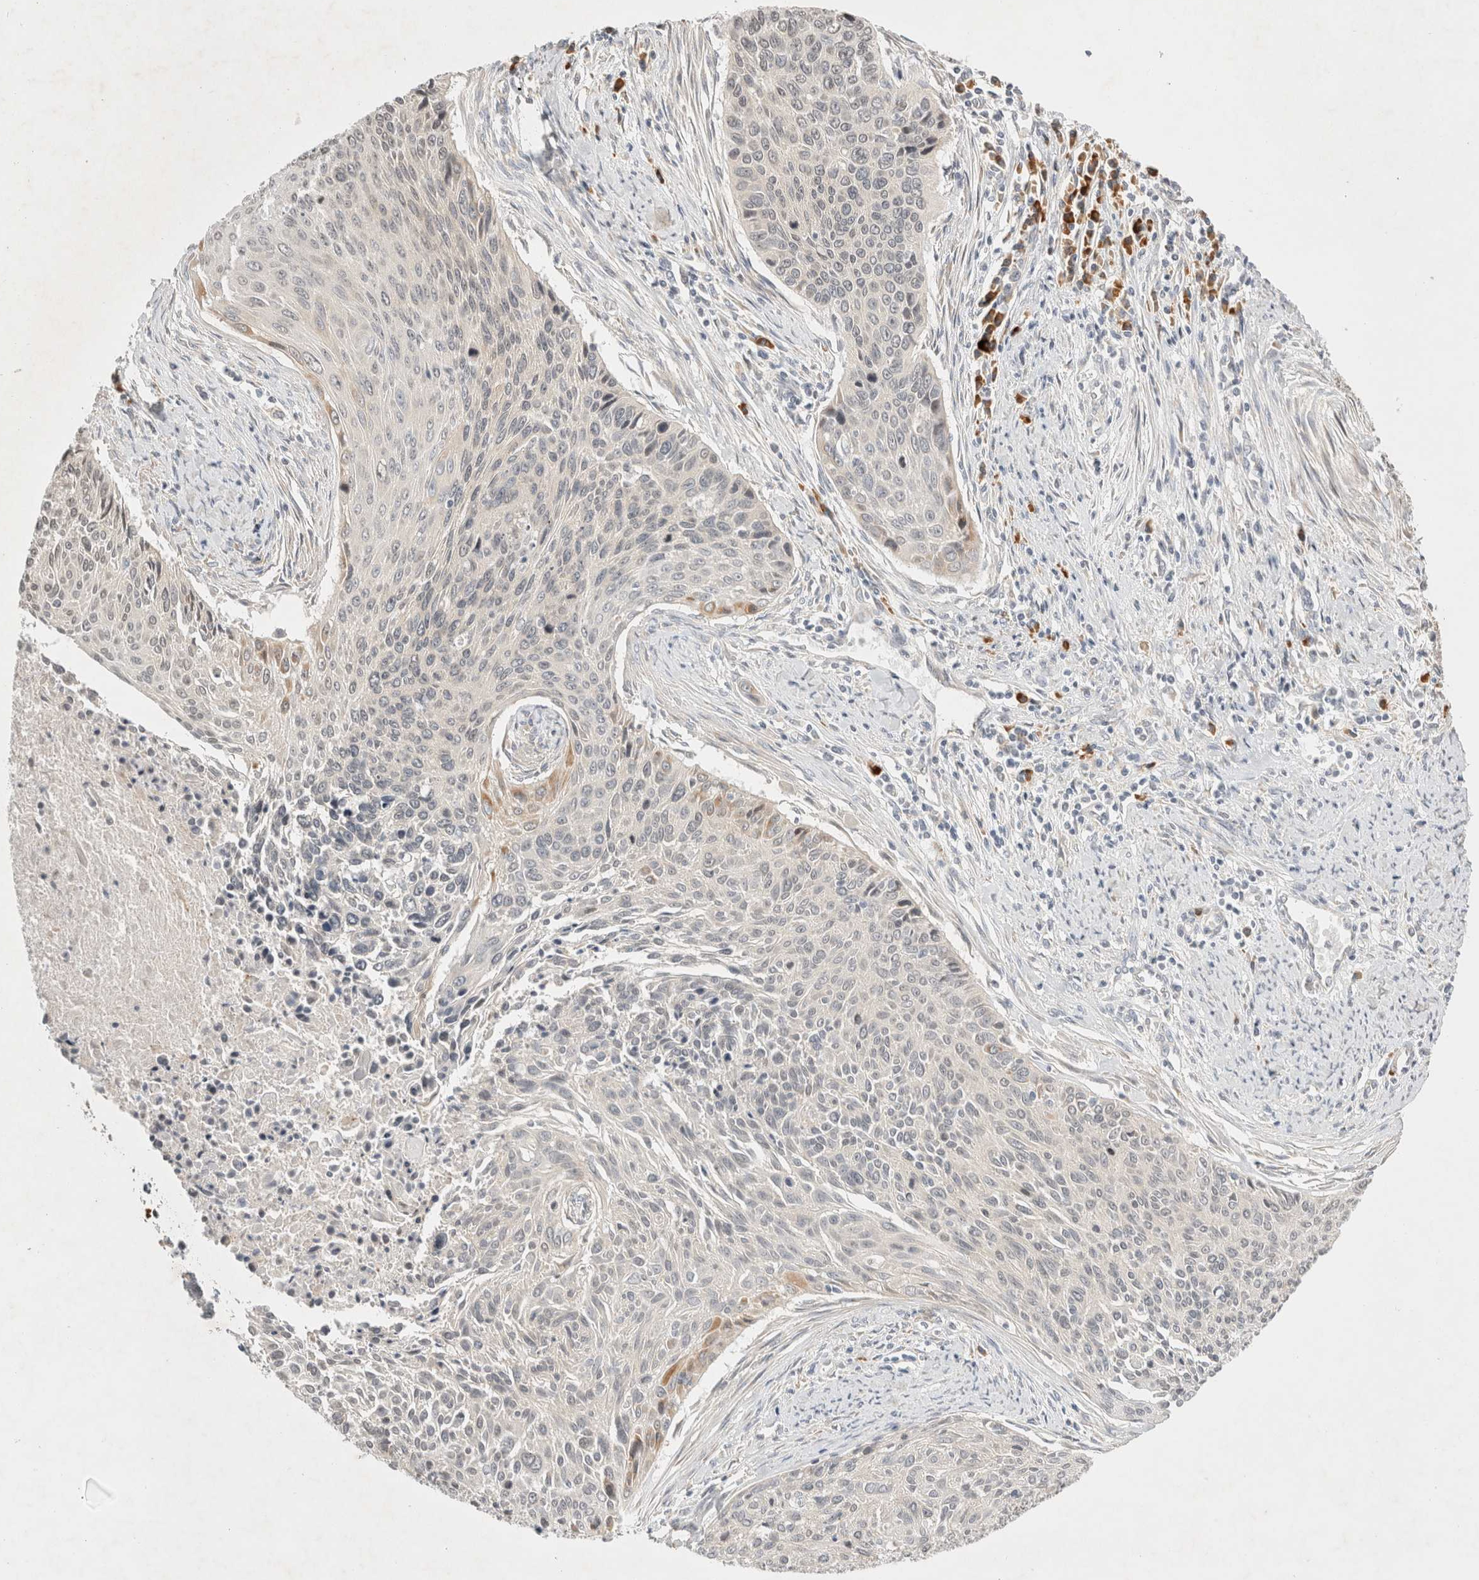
{"staining": {"intensity": "negative", "quantity": "none", "location": "none"}, "tissue": "cervical cancer", "cell_type": "Tumor cells", "image_type": "cancer", "snomed": [{"axis": "morphology", "description": "Squamous cell carcinoma, NOS"}, {"axis": "topography", "description": "Cervix"}], "caption": "Human cervical cancer (squamous cell carcinoma) stained for a protein using IHC reveals no expression in tumor cells.", "gene": "NEDD4L", "patient": {"sex": "female", "age": 55}}